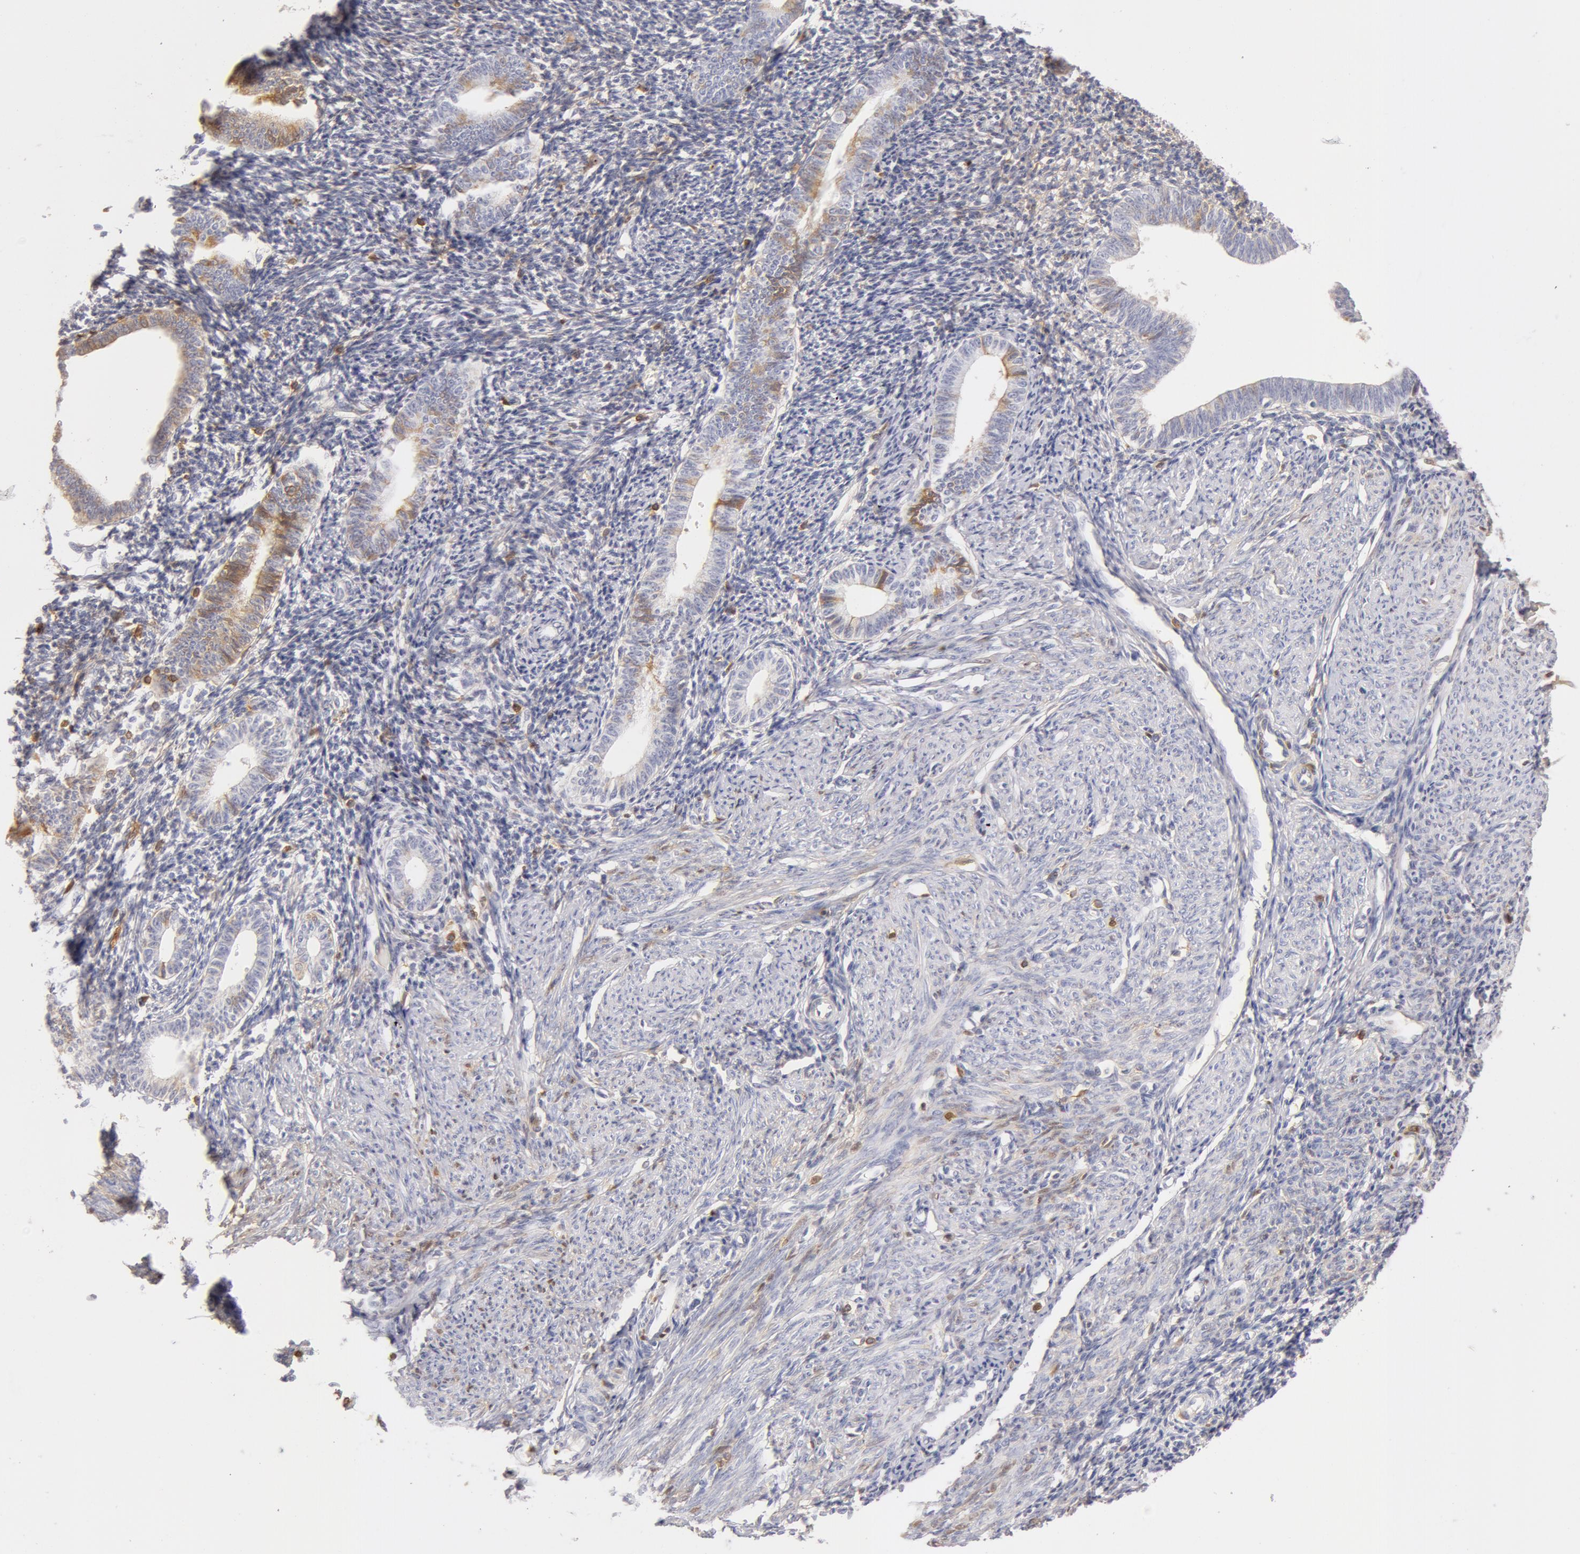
{"staining": {"intensity": "weak", "quantity": "<25%", "location": "cytoplasmic/membranous"}, "tissue": "endometrium", "cell_type": "Cells in endometrial stroma", "image_type": "normal", "snomed": [{"axis": "morphology", "description": "Normal tissue, NOS"}, {"axis": "topography", "description": "Endometrium"}], "caption": "DAB (3,3'-diaminobenzidine) immunohistochemical staining of normal endometrium shows no significant expression in cells in endometrial stroma. (DAB immunohistochemistry with hematoxylin counter stain).", "gene": "GC", "patient": {"sex": "female", "age": 52}}